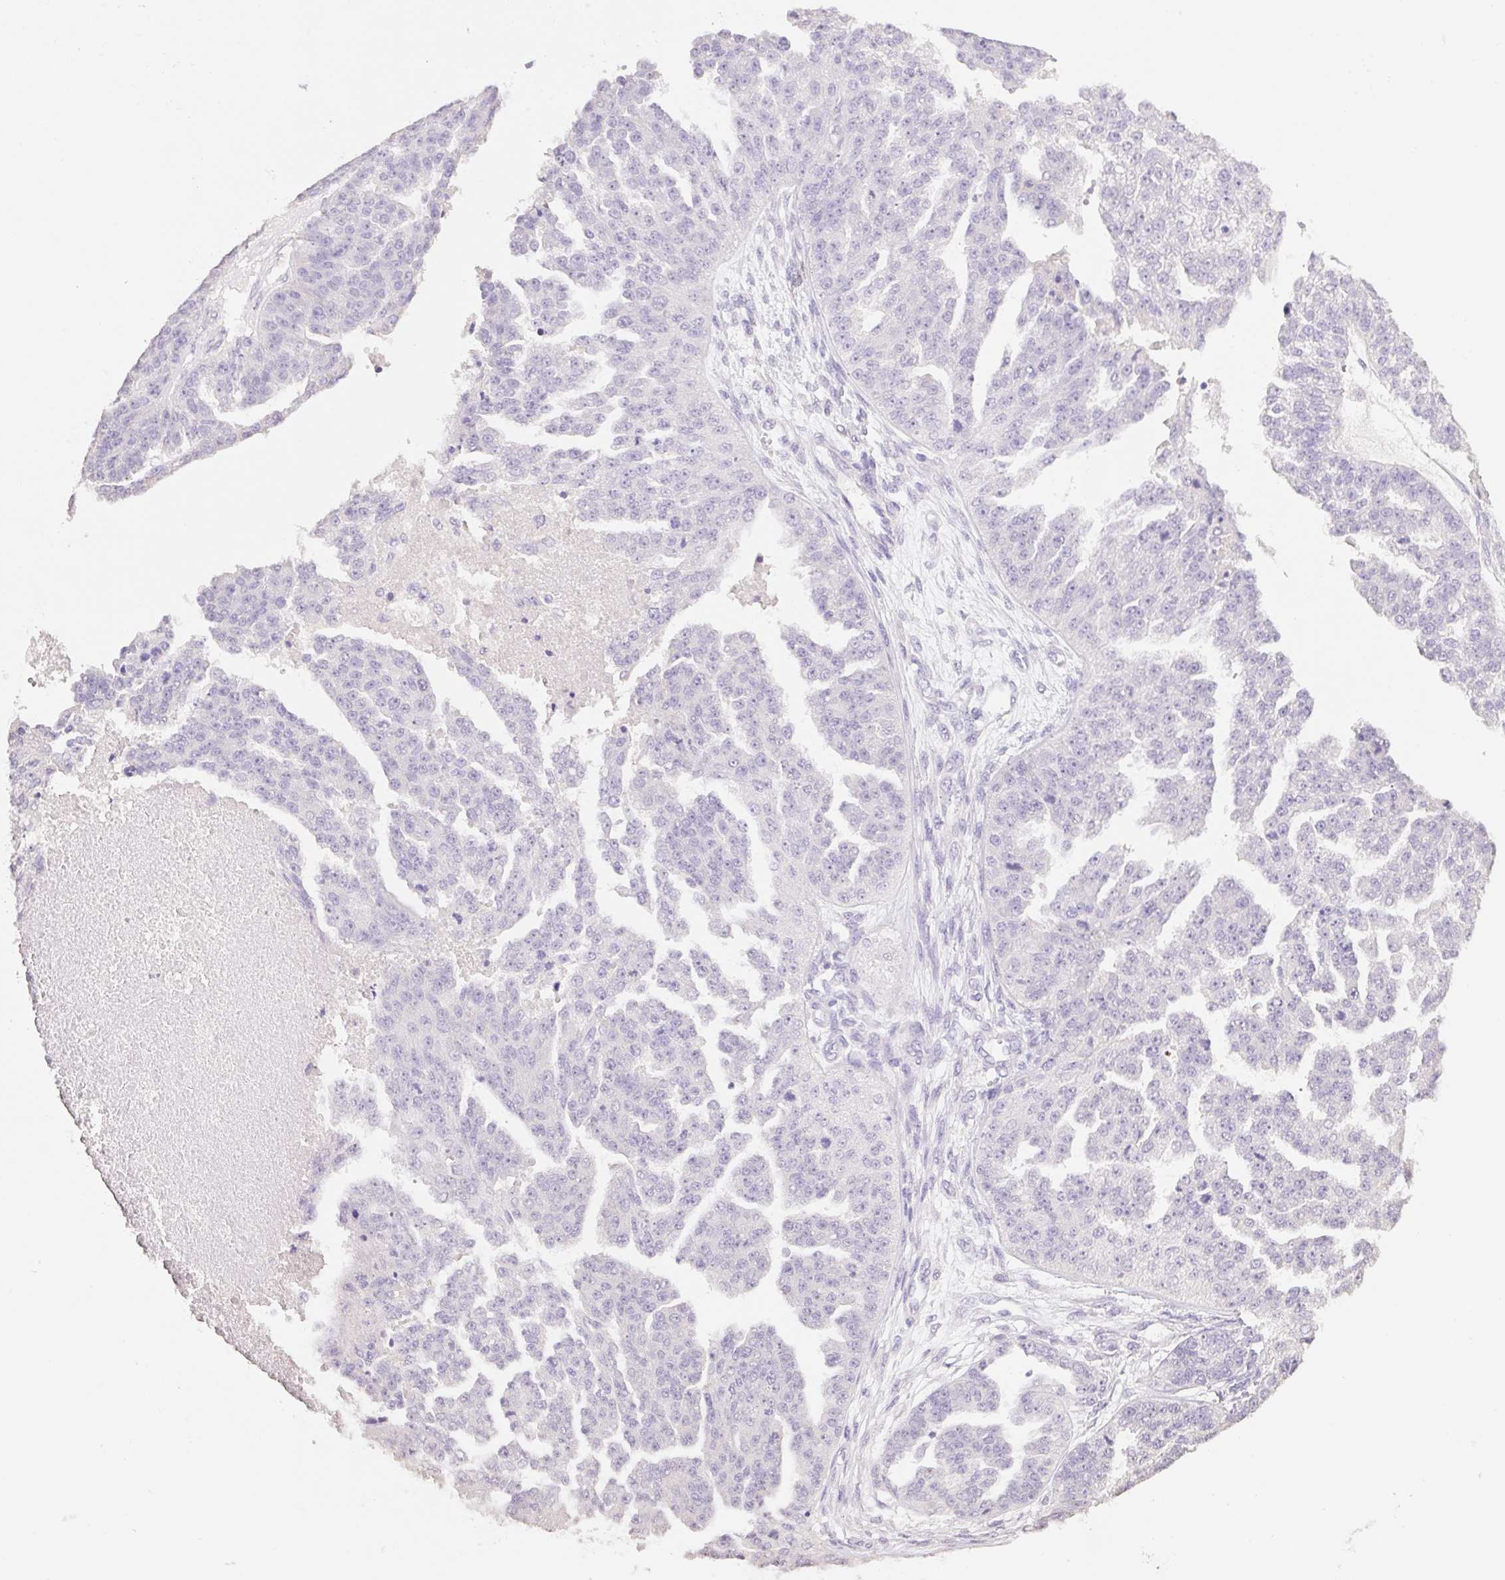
{"staining": {"intensity": "negative", "quantity": "none", "location": "none"}, "tissue": "ovarian cancer", "cell_type": "Tumor cells", "image_type": "cancer", "snomed": [{"axis": "morphology", "description": "Cystadenocarcinoma, serous, NOS"}, {"axis": "topography", "description": "Ovary"}], "caption": "High magnification brightfield microscopy of ovarian cancer (serous cystadenocarcinoma) stained with DAB (brown) and counterstained with hematoxylin (blue): tumor cells show no significant staining.", "gene": "HCRTR2", "patient": {"sex": "female", "age": 58}}